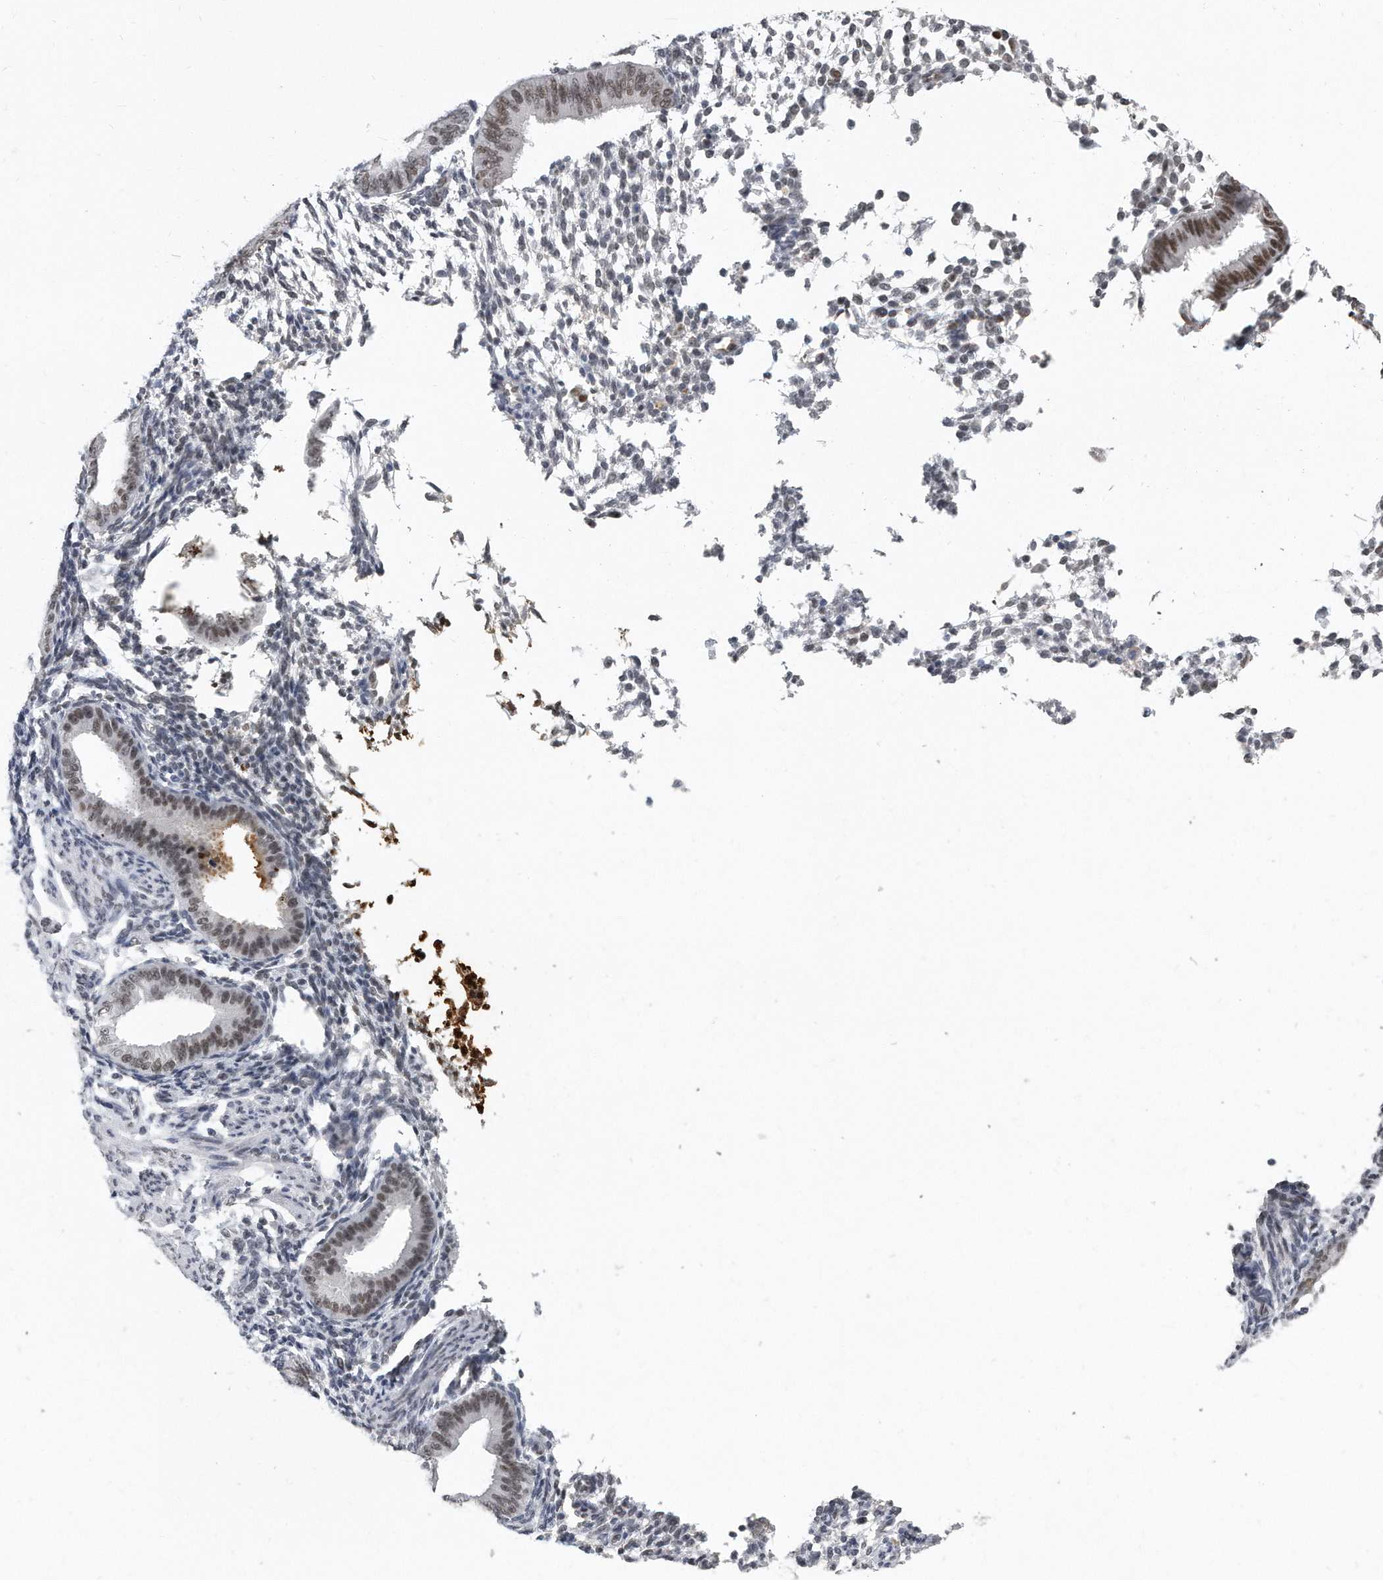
{"staining": {"intensity": "negative", "quantity": "none", "location": "none"}, "tissue": "endometrium", "cell_type": "Cells in endometrial stroma", "image_type": "normal", "snomed": [{"axis": "morphology", "description": "Normal tissue, NOS"}, {"axis": "topography", "description": "Uterus"}, {"axis": "topography", "description": "Endometrium"}], "caption": "This is an immunohistochemistry histopathology image of unremarkable human endometrium. There is no positivity in cells in endometrial stroma.", "gene": "CTBP2", "patient": {"sex": "female", "age": 48}}